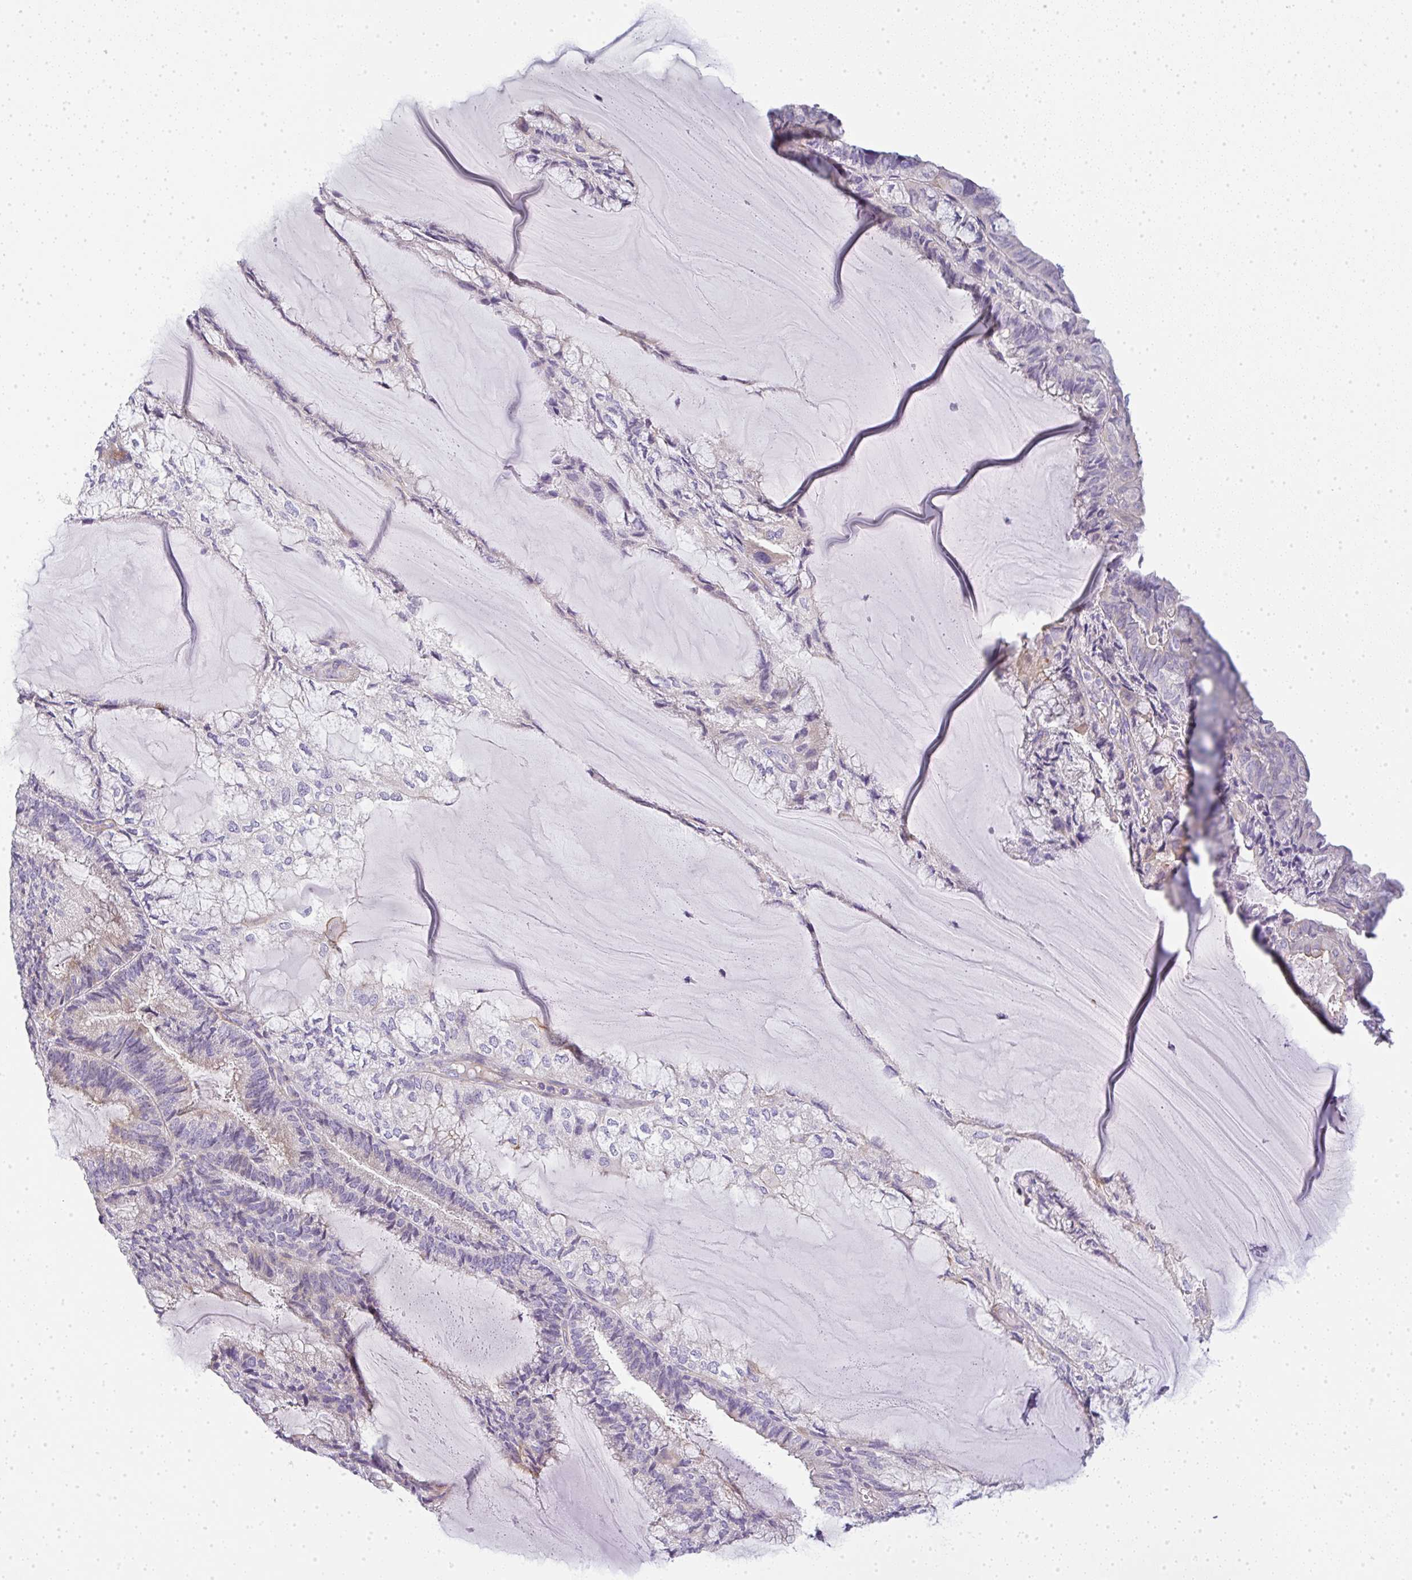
{"staining": {"intensity": "negative", "quantity": "none", "location": "none"}, "tissue": "endometrial cancer", "cell_type": "Tumor cells", "image_type": "cancer", "snomed": [{"axis": "morphology", "description": "Adenocarcinoma, NOS"}, {"axis": "topography", "description": "Endometrium"}], "caption": "Human adenocarcinoma (endometrial) stained for a protein using immunohistochemistry reveals no expression in tumor cells.", "gene": "LPAR4", "patient": {"sex": "female", "age": 81}}